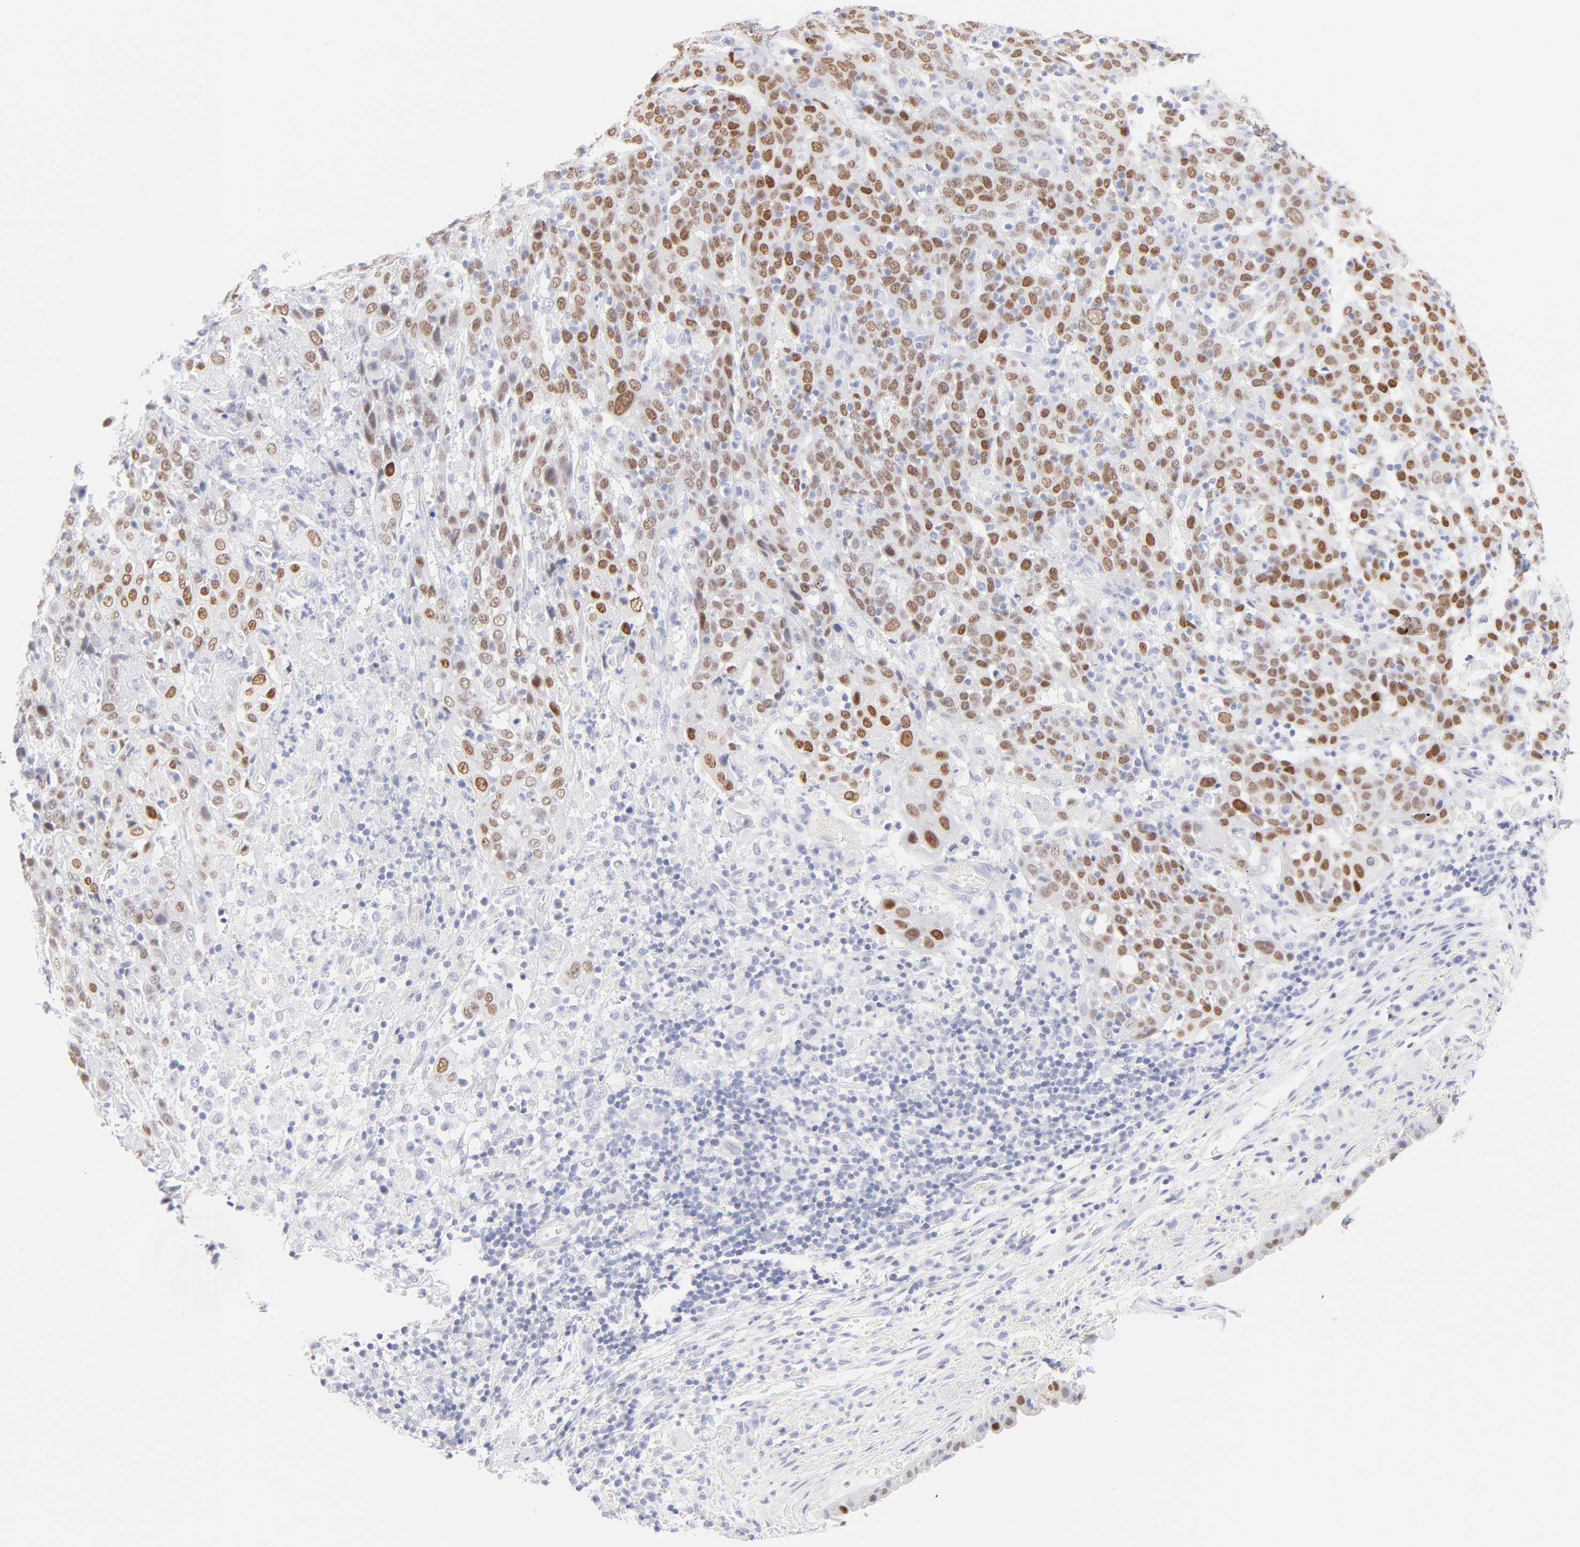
{"staining": {"intensity": "moderate", "quantity": ">75%", "location": "nuclear"}, "tissue": "cervical cancer", "cell_type": "Tumor cells", "image_type": "cancer", "snomed": [{"axis": "morphology", "description": "Normal tissue, NOS"}, {"axis": "morphology", "description": "Squamous cell carcinoma, NOS"}, {"axis": "topography", "description": "Cervix"}], "caption": "Immunohistochemical staining of human cervical cancer reveals medium levels of moderate nuclear expression in about >75% of tumor cells.", "gene": "ELF3", "patient": {"sex": "female", "age": 67}}